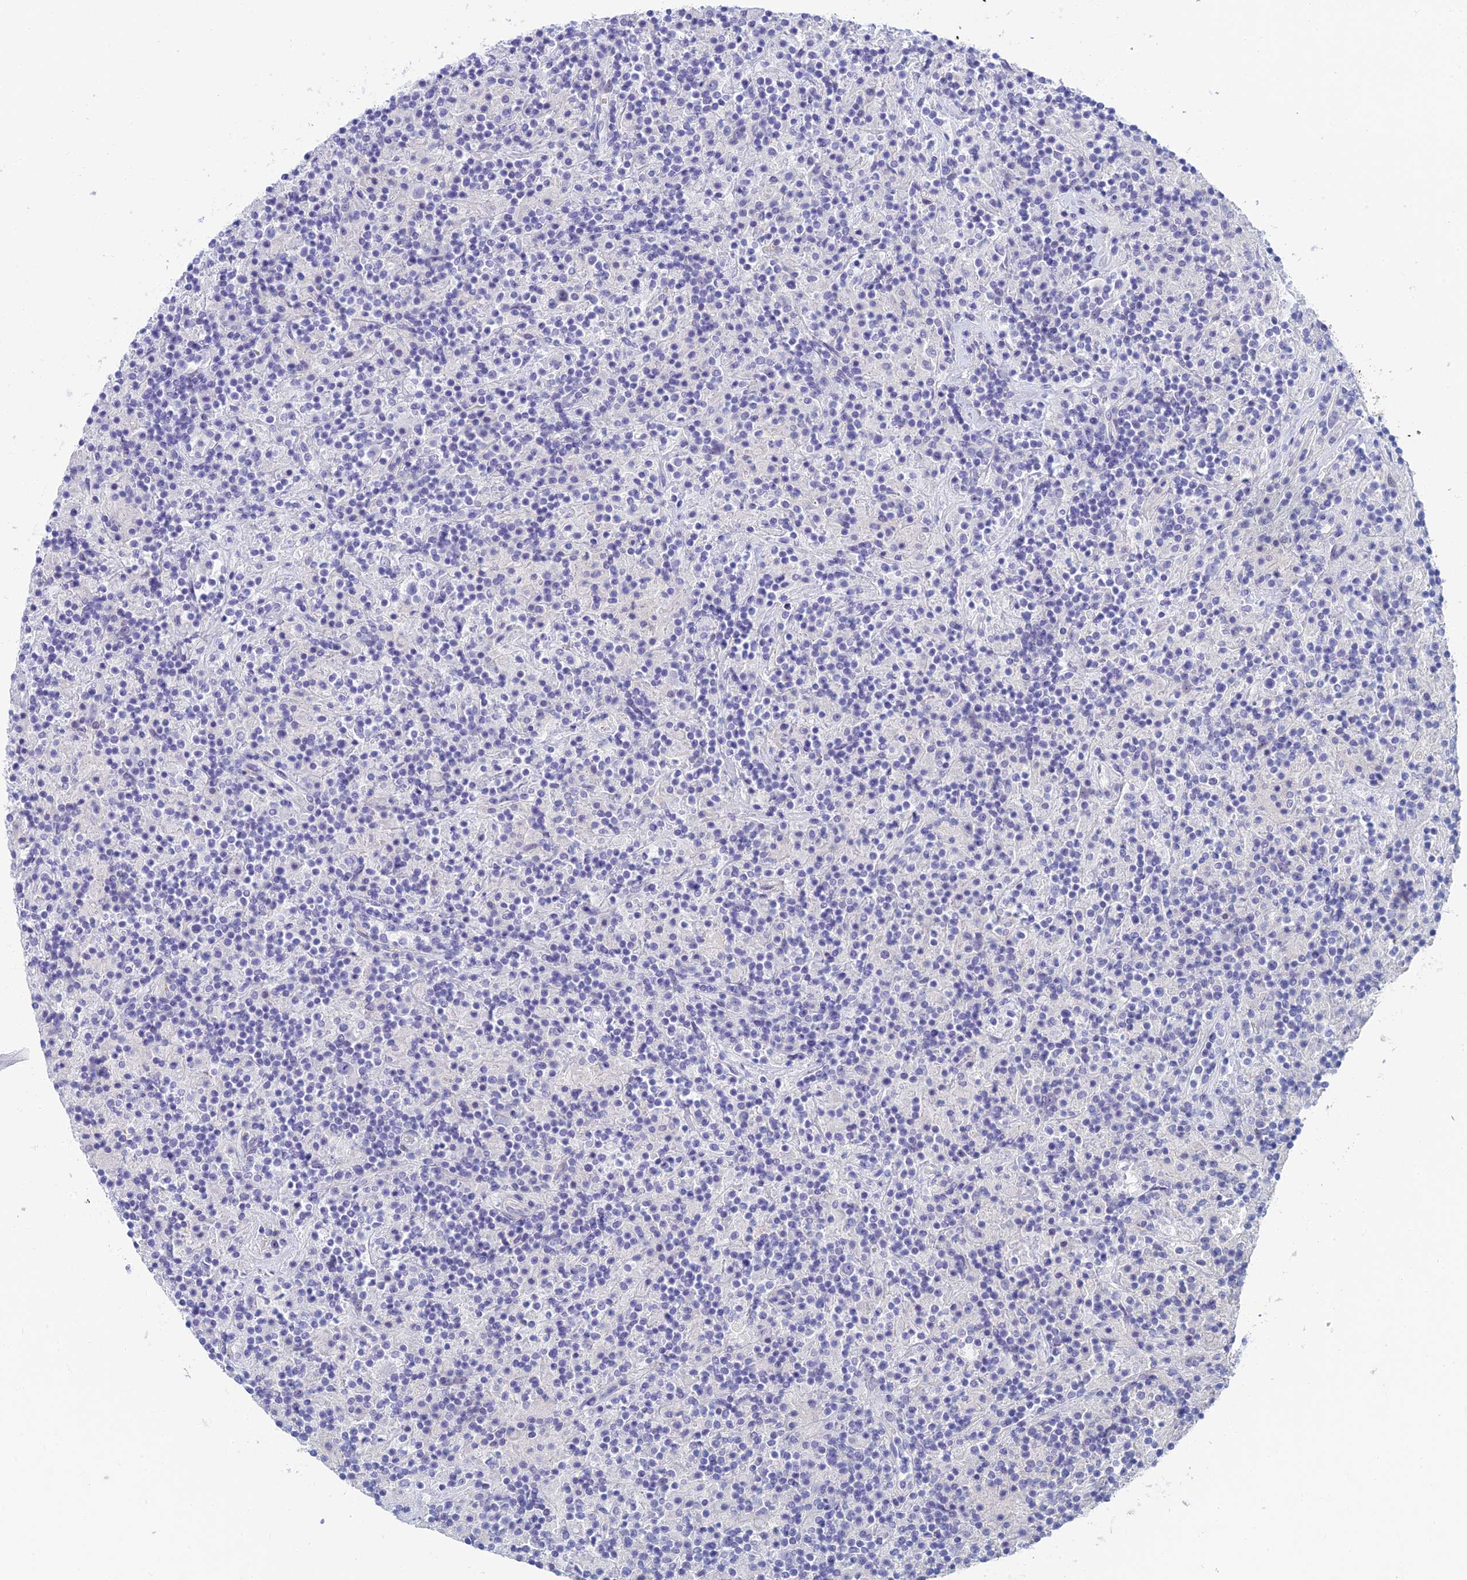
{"staining": {"intensity": "negative", "quantity": "none", "location": "none"}, "tissue": "lymphoma", "cell_type": "Tumor cells", "image_type": "cancer", "snomed": [{"axis": "morphology", "description": "Hodgkin's disease, NOS"}, {"axis": "topography", "description": "Lymph node"}], "caption": "Immunohistochemical staining of lymphoma reveals no significant positivity in tumor cells. (Brightfield microscopy of DAB (3,3'-diaminobenzidine) immunohistochemistry (IHC) at high magnification).", "gene": "NEURL1", "patient": {"sex": "male", "age": 70}}